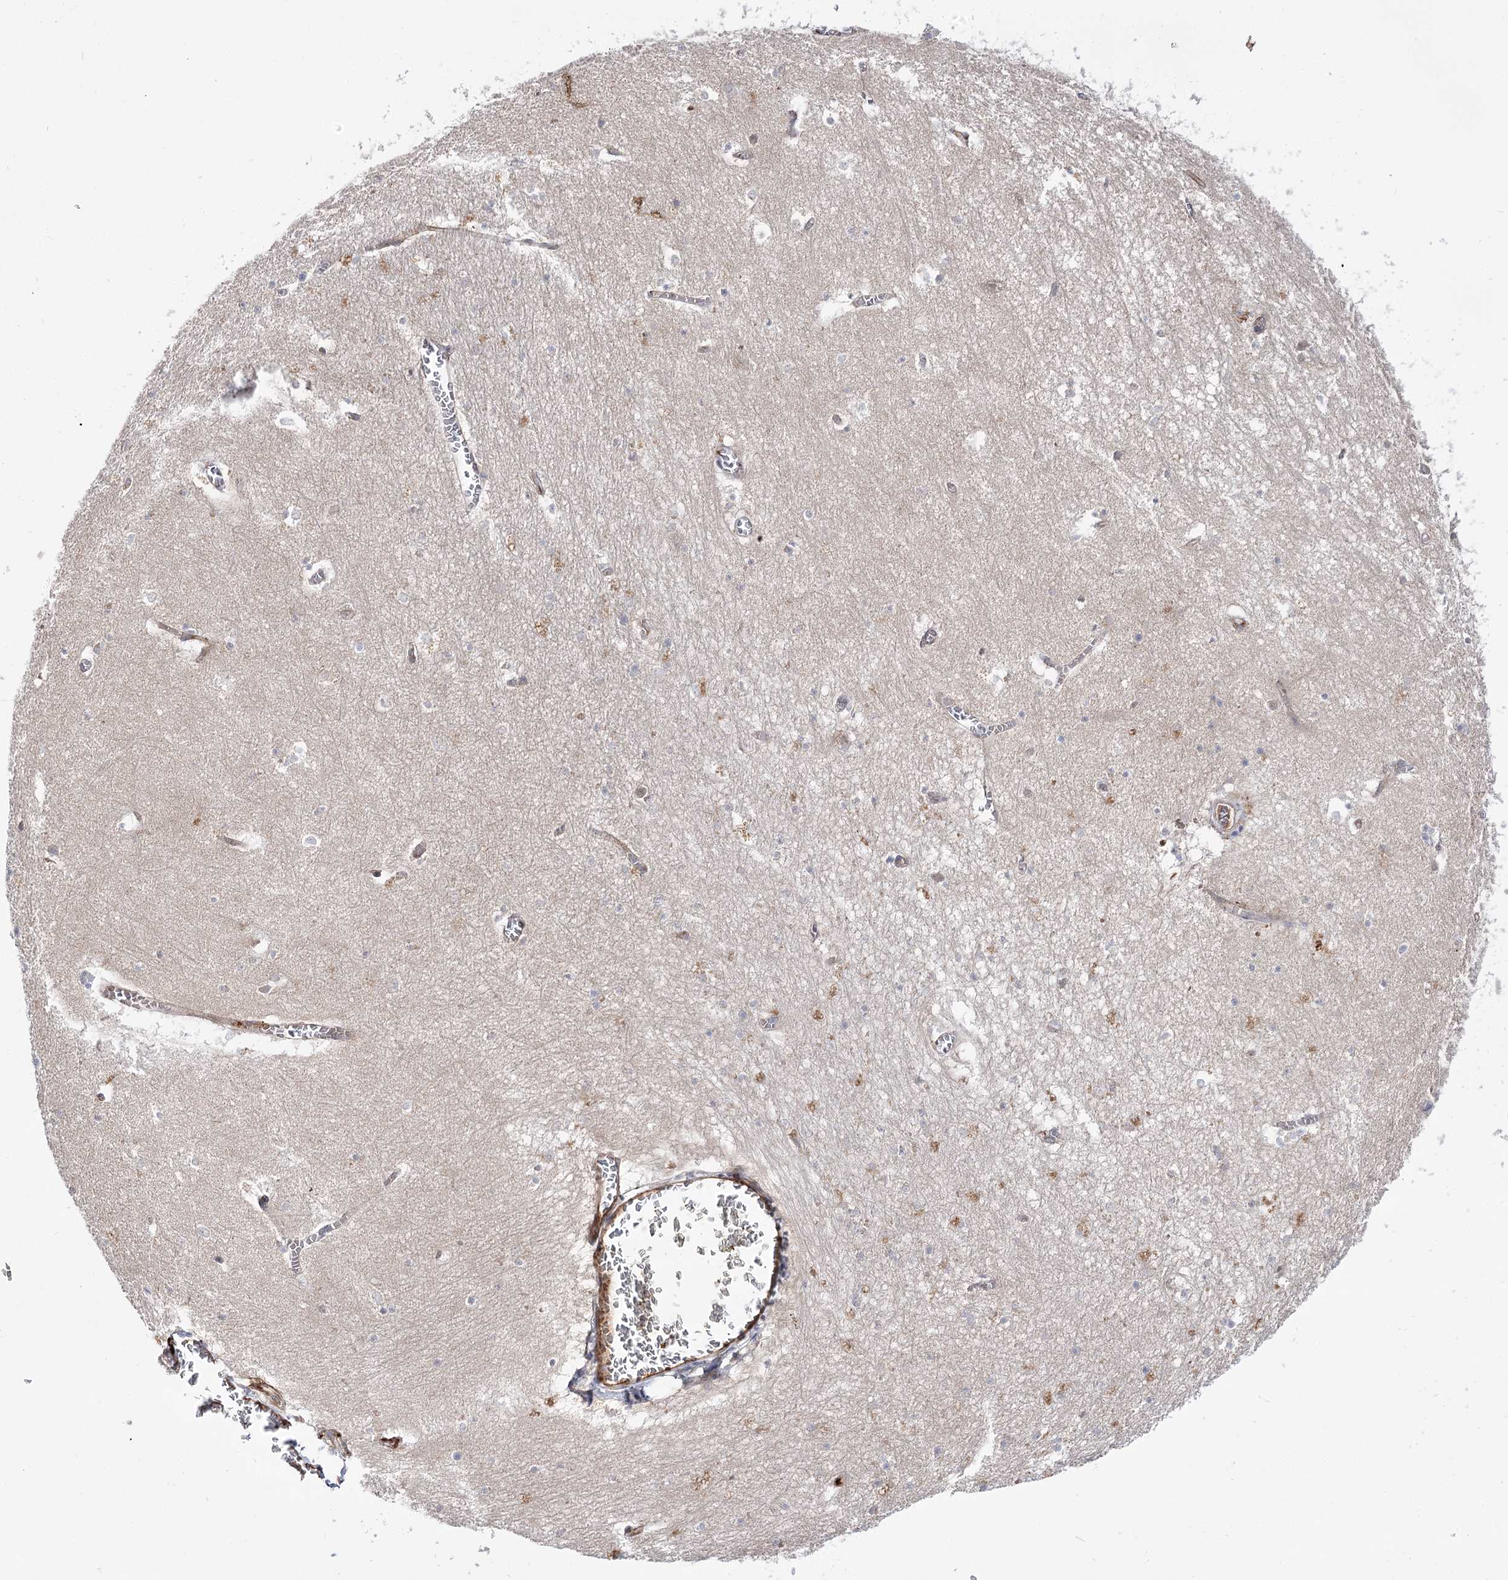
{"staining": {"intensity": "negative", "quantity": "none", "location": "none"}, "tissue": "hippocampus", "cell_type": "Glial cells", "image_type": "normal", "snomed": [{"axis": "morphology", "description": "Normal tissue, NOS"}, {"axis": "topography", "description": "Hippocampus"}], "caption": "Immunohistochemistry (IHC) of benign hippocampus demonstrates no expression in glial cells. (DAB immunohistochemistry visualized using brightfield microscopy, high magnification).", "gene": "ARHGAP32", "patient": {"sex": "female", "age": 64}}